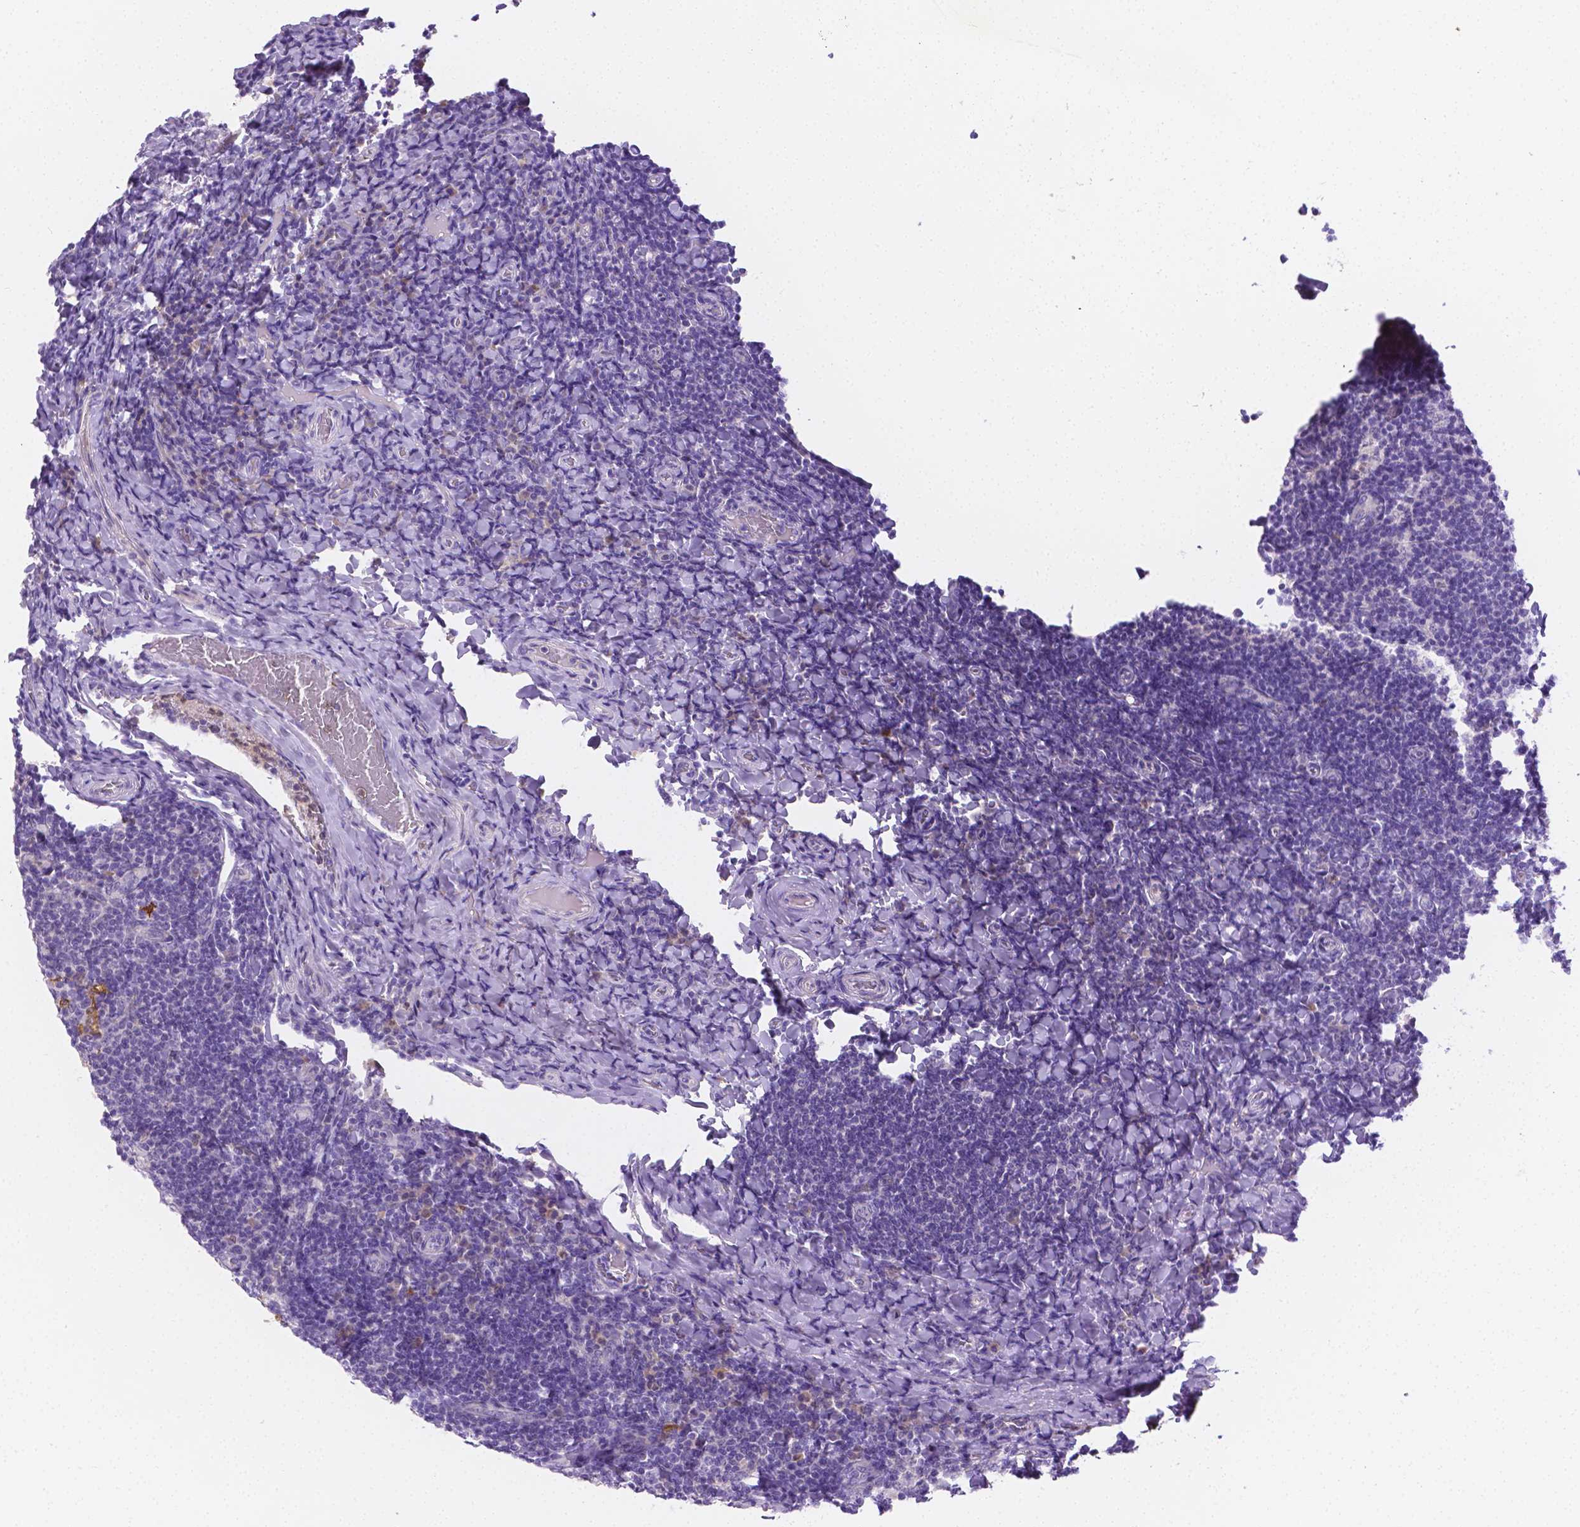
{"staining": {"intensity": "negative", "quantity": "none", "location": "none"}, "tissue": "tonsil", "cell_type": "Germinal center cells", "image_type": "normal", "snomed": [{"axis": "morphology", "description": "Normal tissue, NOS"}, {"axis": "topography", "description": "Tonsil"}], "caption": "Image shows no significant protein positivity in germinal center cells of normal tonsil. (DAB IHC, high magnification).", "gene": "NXPH2", "patient": {"sex": "female", "age": 10}}